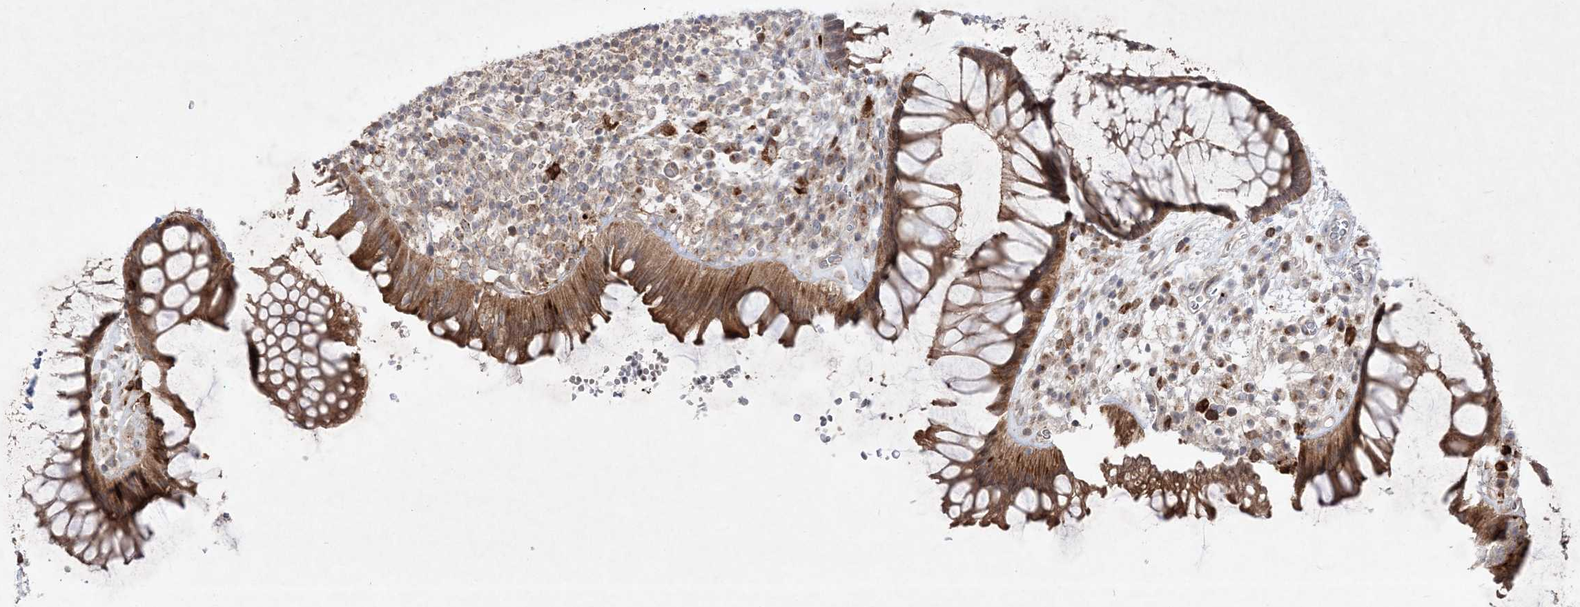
{"staining": {"intensity": "moderate", "quantity": ">75%", "location": "cytoplasmic/membranous"}, "tissue": "rectum", "cell_type": "Glandular cells", "image_type": "normal", "snomed": [{"axis": "morphology", "description": "Normal tissue, NOS"}, {"axis": "topography", "description": "Rectum"}], "caption": "DAB (3,3'-diaminobenzidine) immunohistochemical staining of normal human rectum demonstrates moderate cytoplasmic/membranous protein staining in about >75% of glandular cells. (DAB IHC with brightfield microscopy, high magnification).", "gene": "CLNK", "patient": {"sex": "male", "age": 51}}